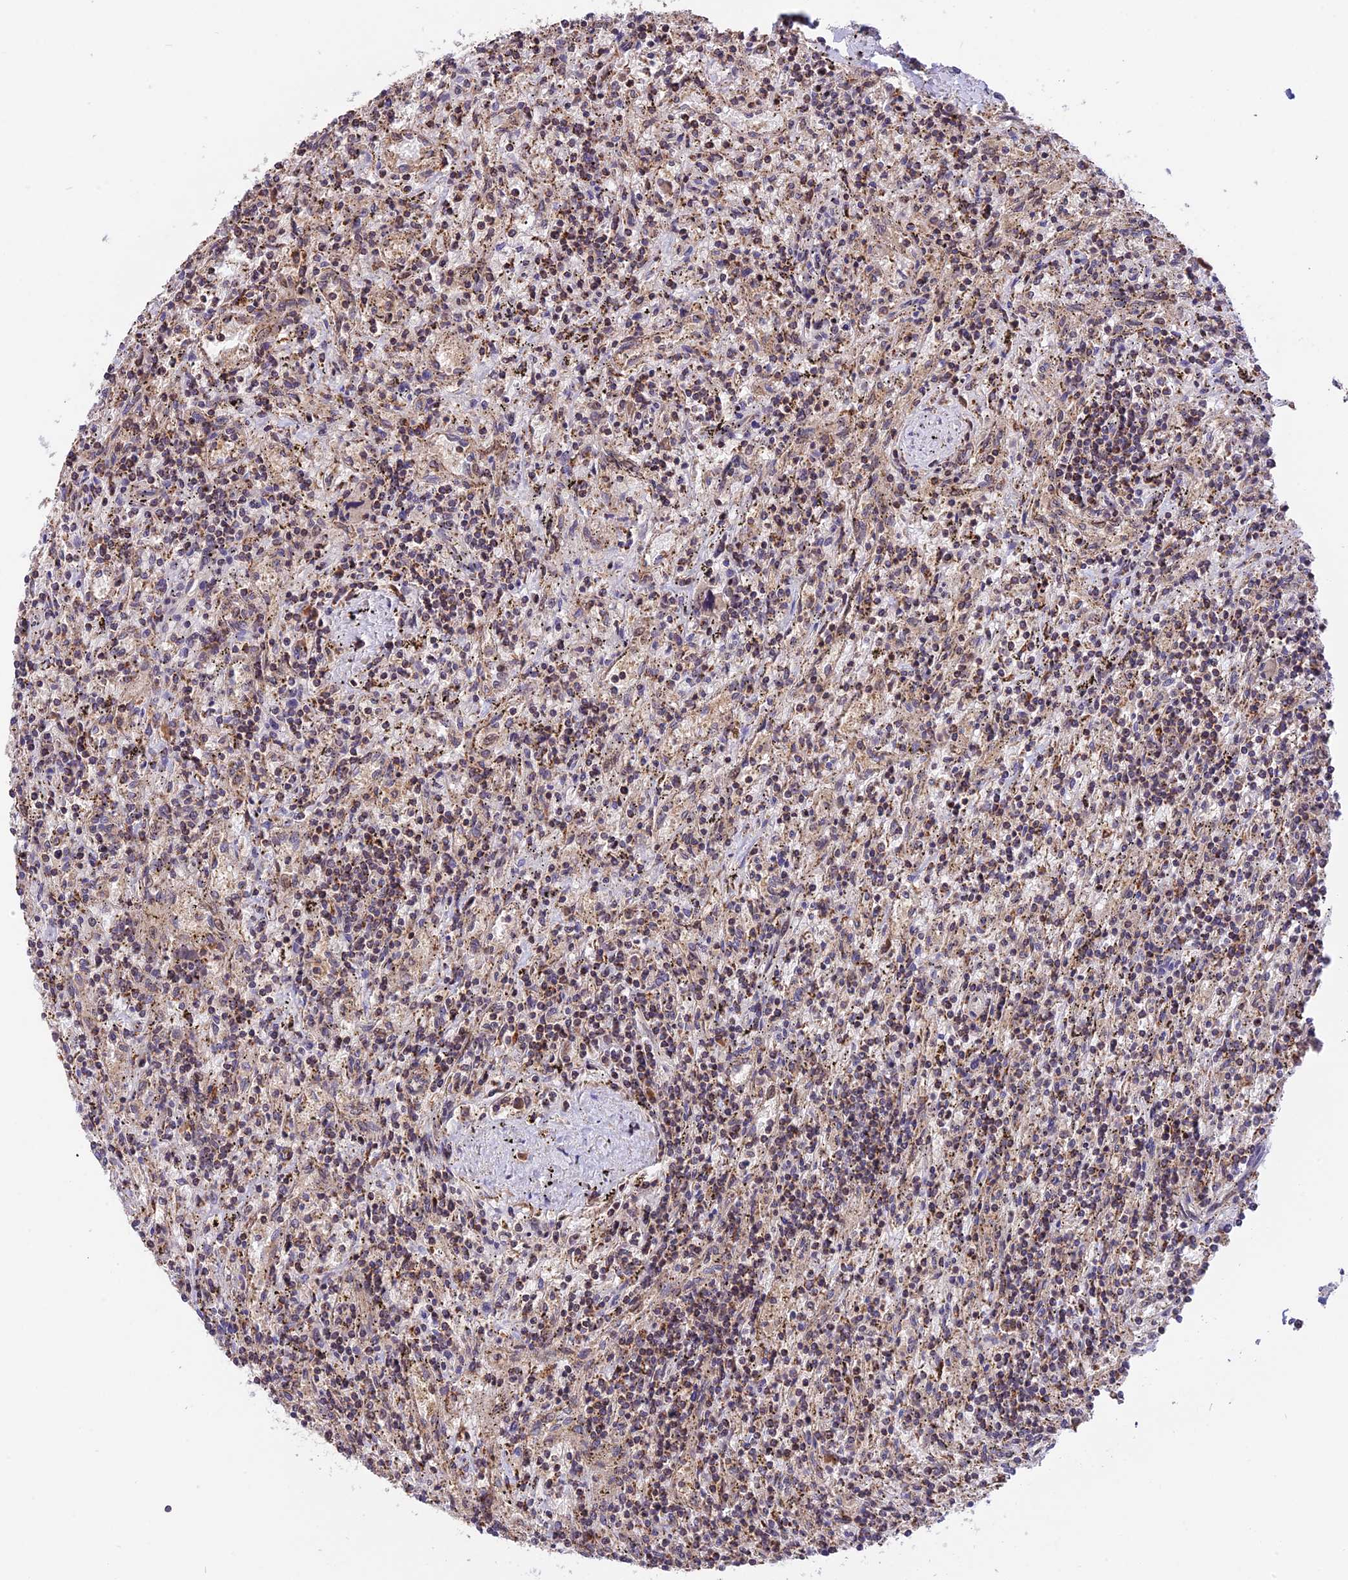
{"staining": {"intensity": "moderate", "quantity": "25%-75%", "location": "cytoplasmic/membranous"}, "tissue": "lymphoma", "cell_type": "Tumor cells", "image_type": "cancer", "snomed": [{"axis": "morphology", "description": "Malignant lymphoma, non-Hodgkin's type, Low grade"}, {"axis": "topography", "description": "Spleen"}], "caption": "Lymphoma stained with immunohistochemistry demonstrates moderate cytoplasmic/membranous expression in approximately 25%-75% of tumor cells. The staining was performed using DAB (3,3'-diaminobenzidine) to visualize the protein expression in brown, while the nuclei were stained in blue with hematoxylin (Magnification: 20x).", "gene": "RERGL", "patient": {"sex": "male", "age": 76}}